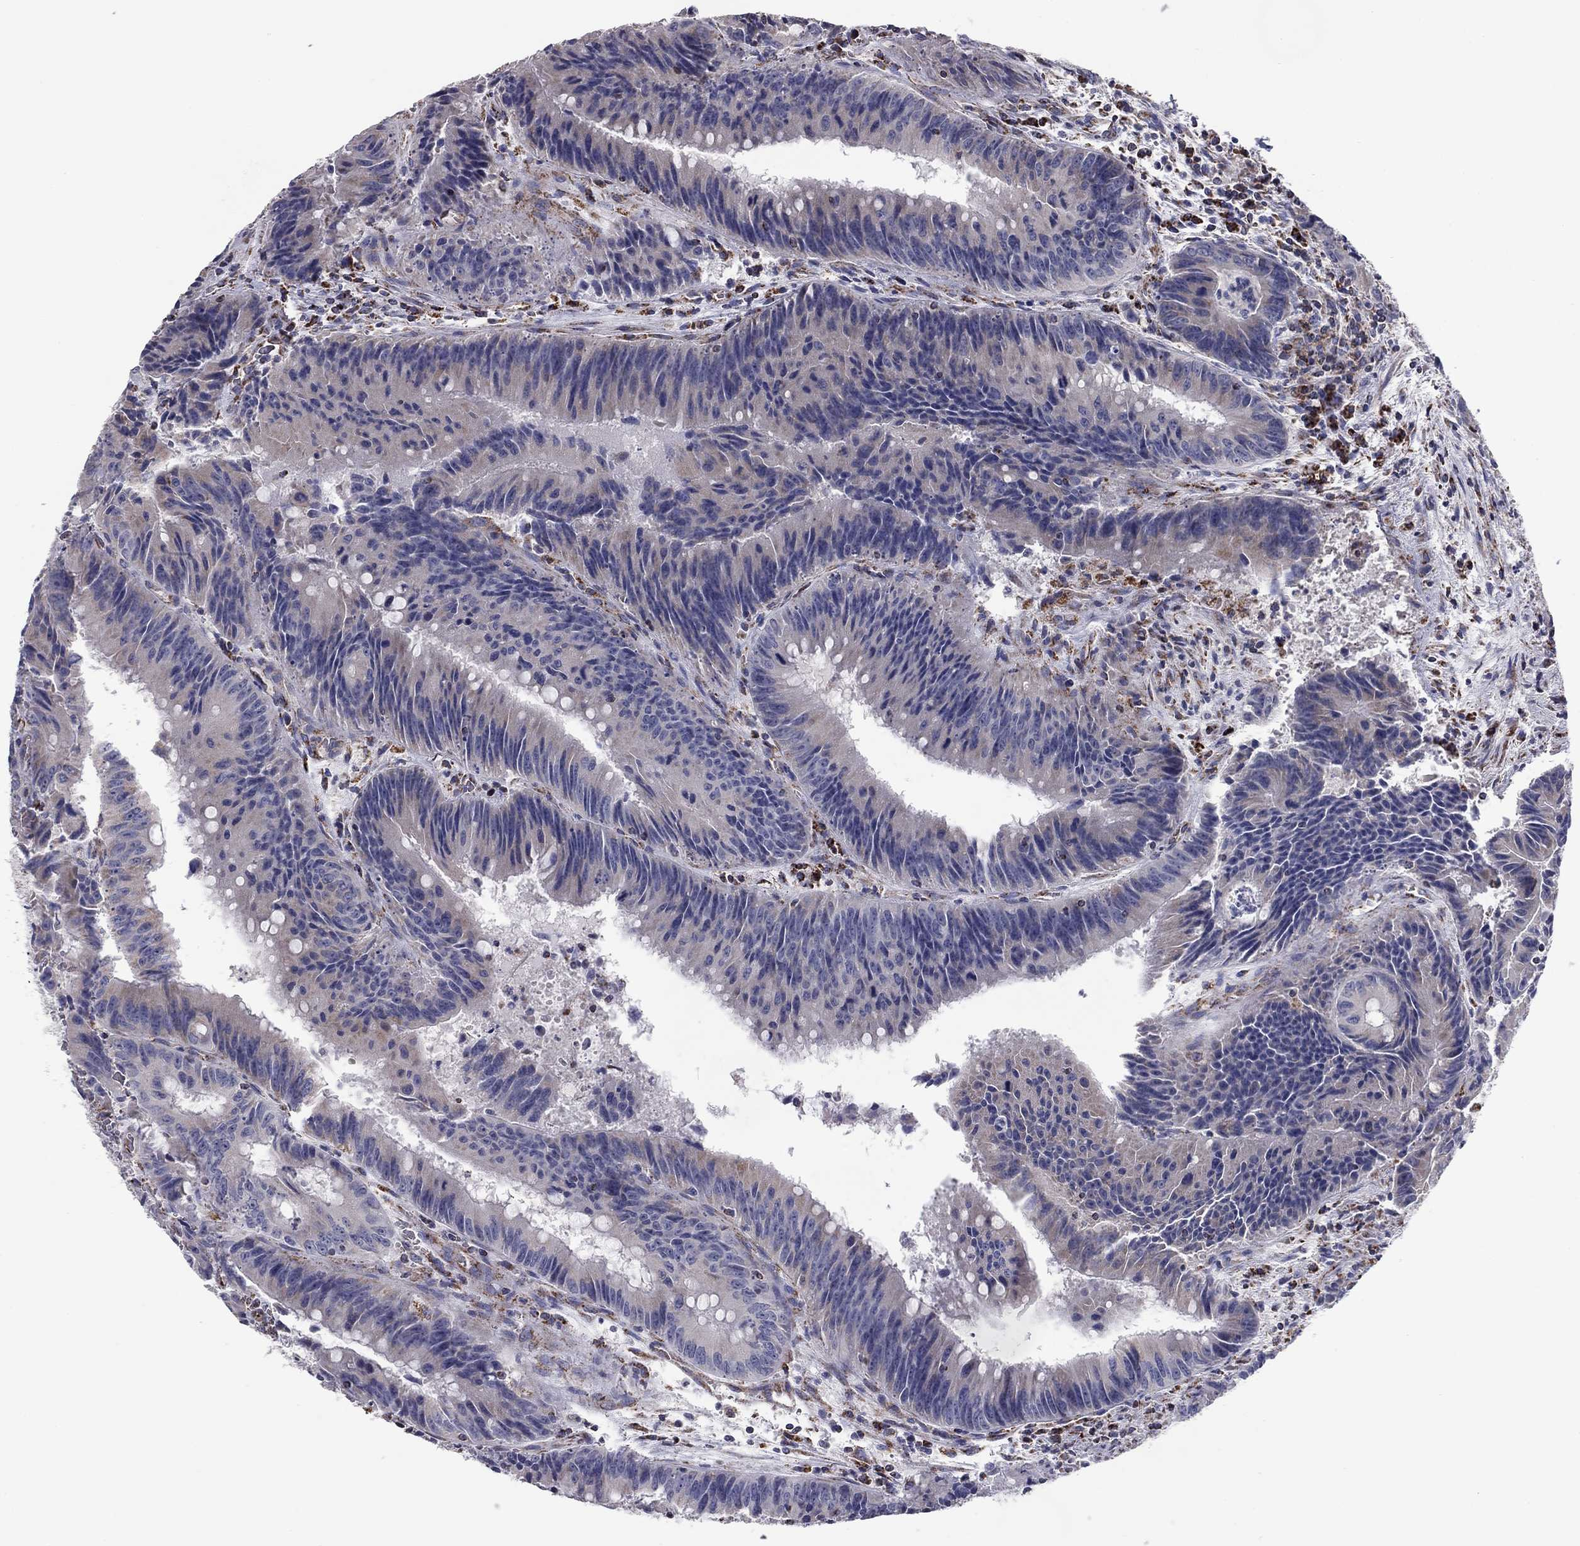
{"staining": {"intensity": "negative", "quantity": "none", "location": "none"}, "tissue": "colorectal cancer", "cell_type": "Tumor cells", "image_type": "cancer", "snomed": [{"axis": "morphology", "description": "Adenocarcinoma, NOS"}, {"axis": "topography", "description": "Rectum"}], "caption": "This image is of colorectal adenocarcinoma stained with IHC to label a protein in brown with the nuclei are counter-stained blue. There is no expression in tumor cells.", "gene": "NDUFV1", "patient": {"sex": "female", "age": 72}}